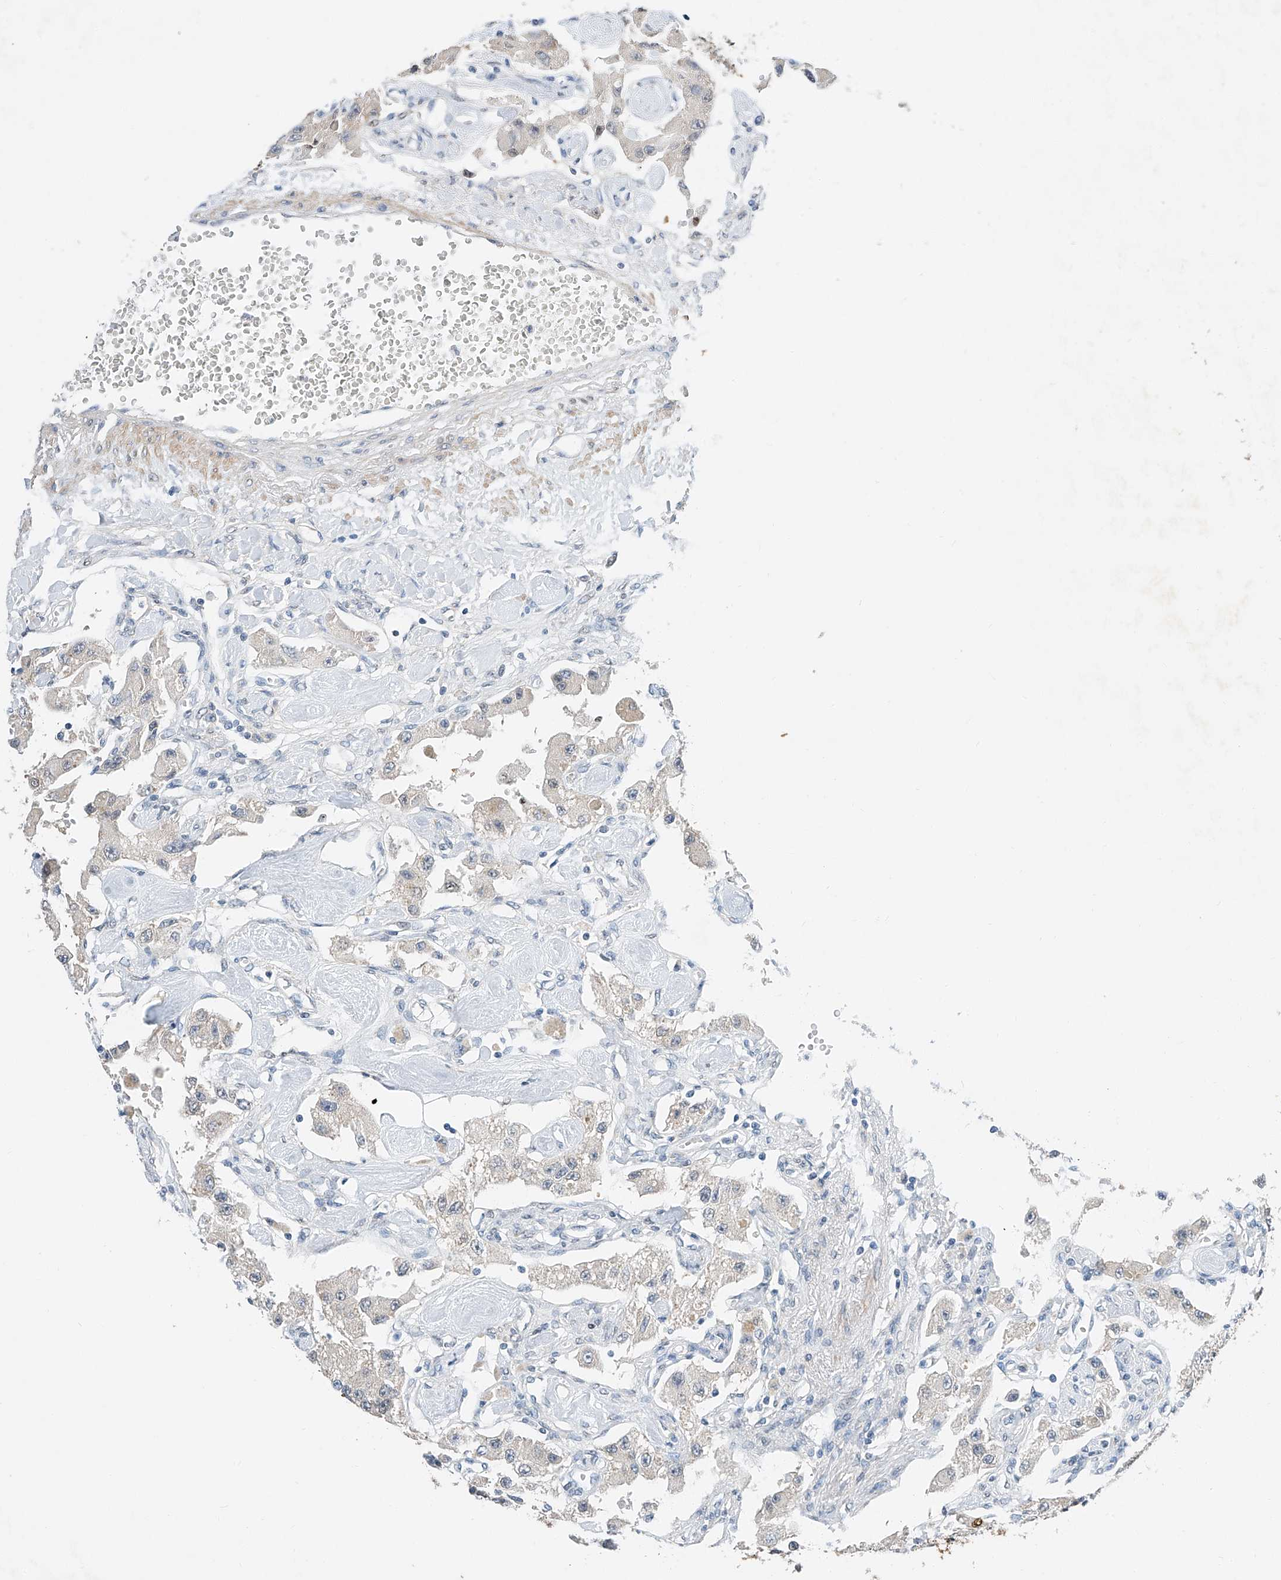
{"staining": {"intensity": "negative", "quantity": "none", "location": "none"}, "tissue": "carcinoid", "cell_type": "Tumor cells", "image_type": "cancer", "snomed": [{"axis": "morphology", "description": "Carcinoid, malignant, NOS"}, {"axis": "topography", "description": "Pancreas"}], "caption": "High magnification brightfield microscopy of carcinoid stained with DAB (3,3'-diaminobenzidine) (brown) and counterstained with hematoxylin (blue): tumor cells show no significant expression.", "gene": "CTDP1", "patient": {"sex": "male", "age": 41}}